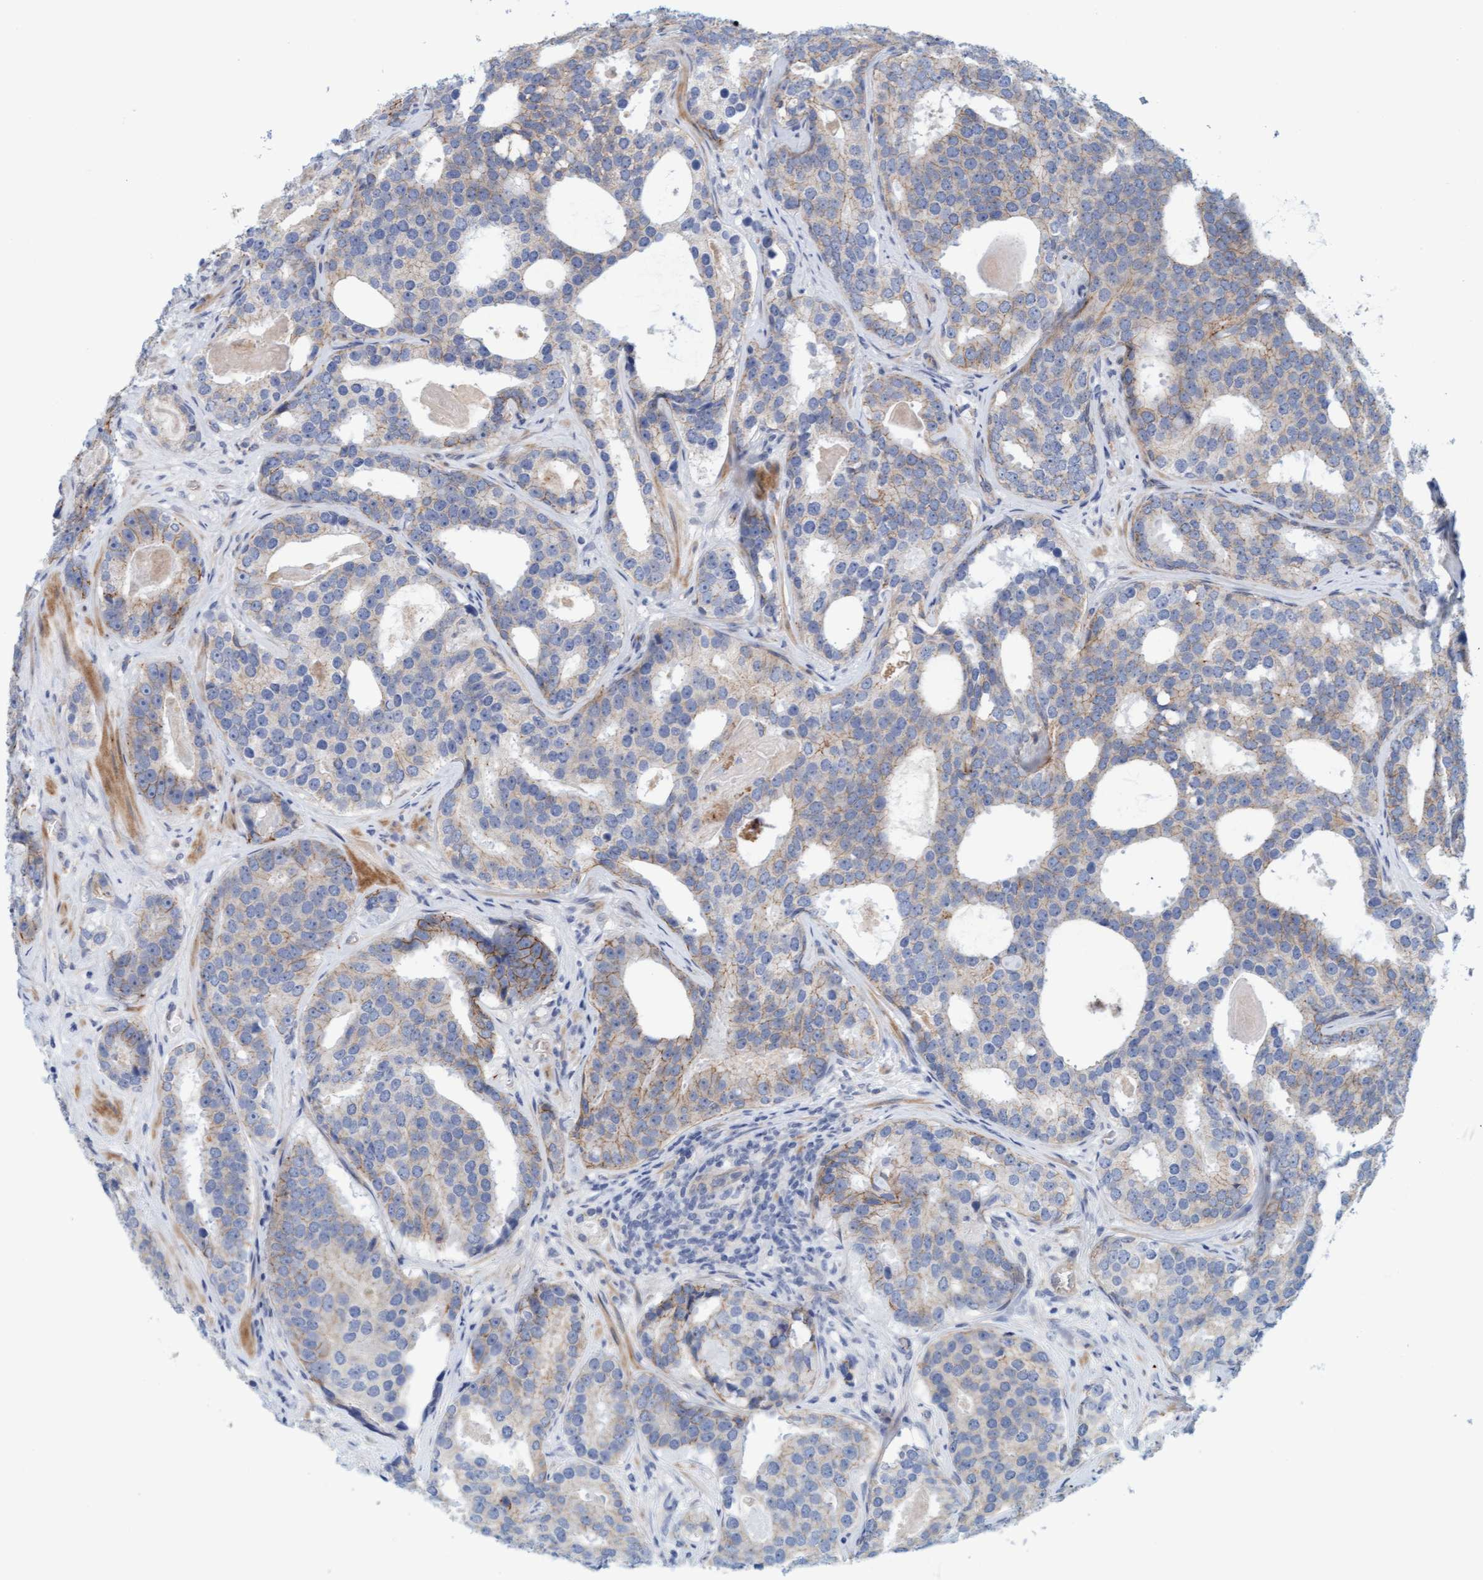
{"staining": {"intensity": "weak", "quantity": "<25%", "location": "cytoplasmic/membranous"}, "tissue": "prostate cancer", "cell_type": "Tumor cells", "image_type": "cancer", "snomed": [{"axis": "morphology", "description": "Adenocarcinoma, High grade"}, {"axis": "topography", "description": "Prostate"}], "caption": "There is no significant expression in tumor cells of prostate cancer. (Brightfield microscopy of DAB immunohistochemistry (IHC) at high magnification).", "gene": "KRBA2", "patient": {"sex": "male", "age": 60}}